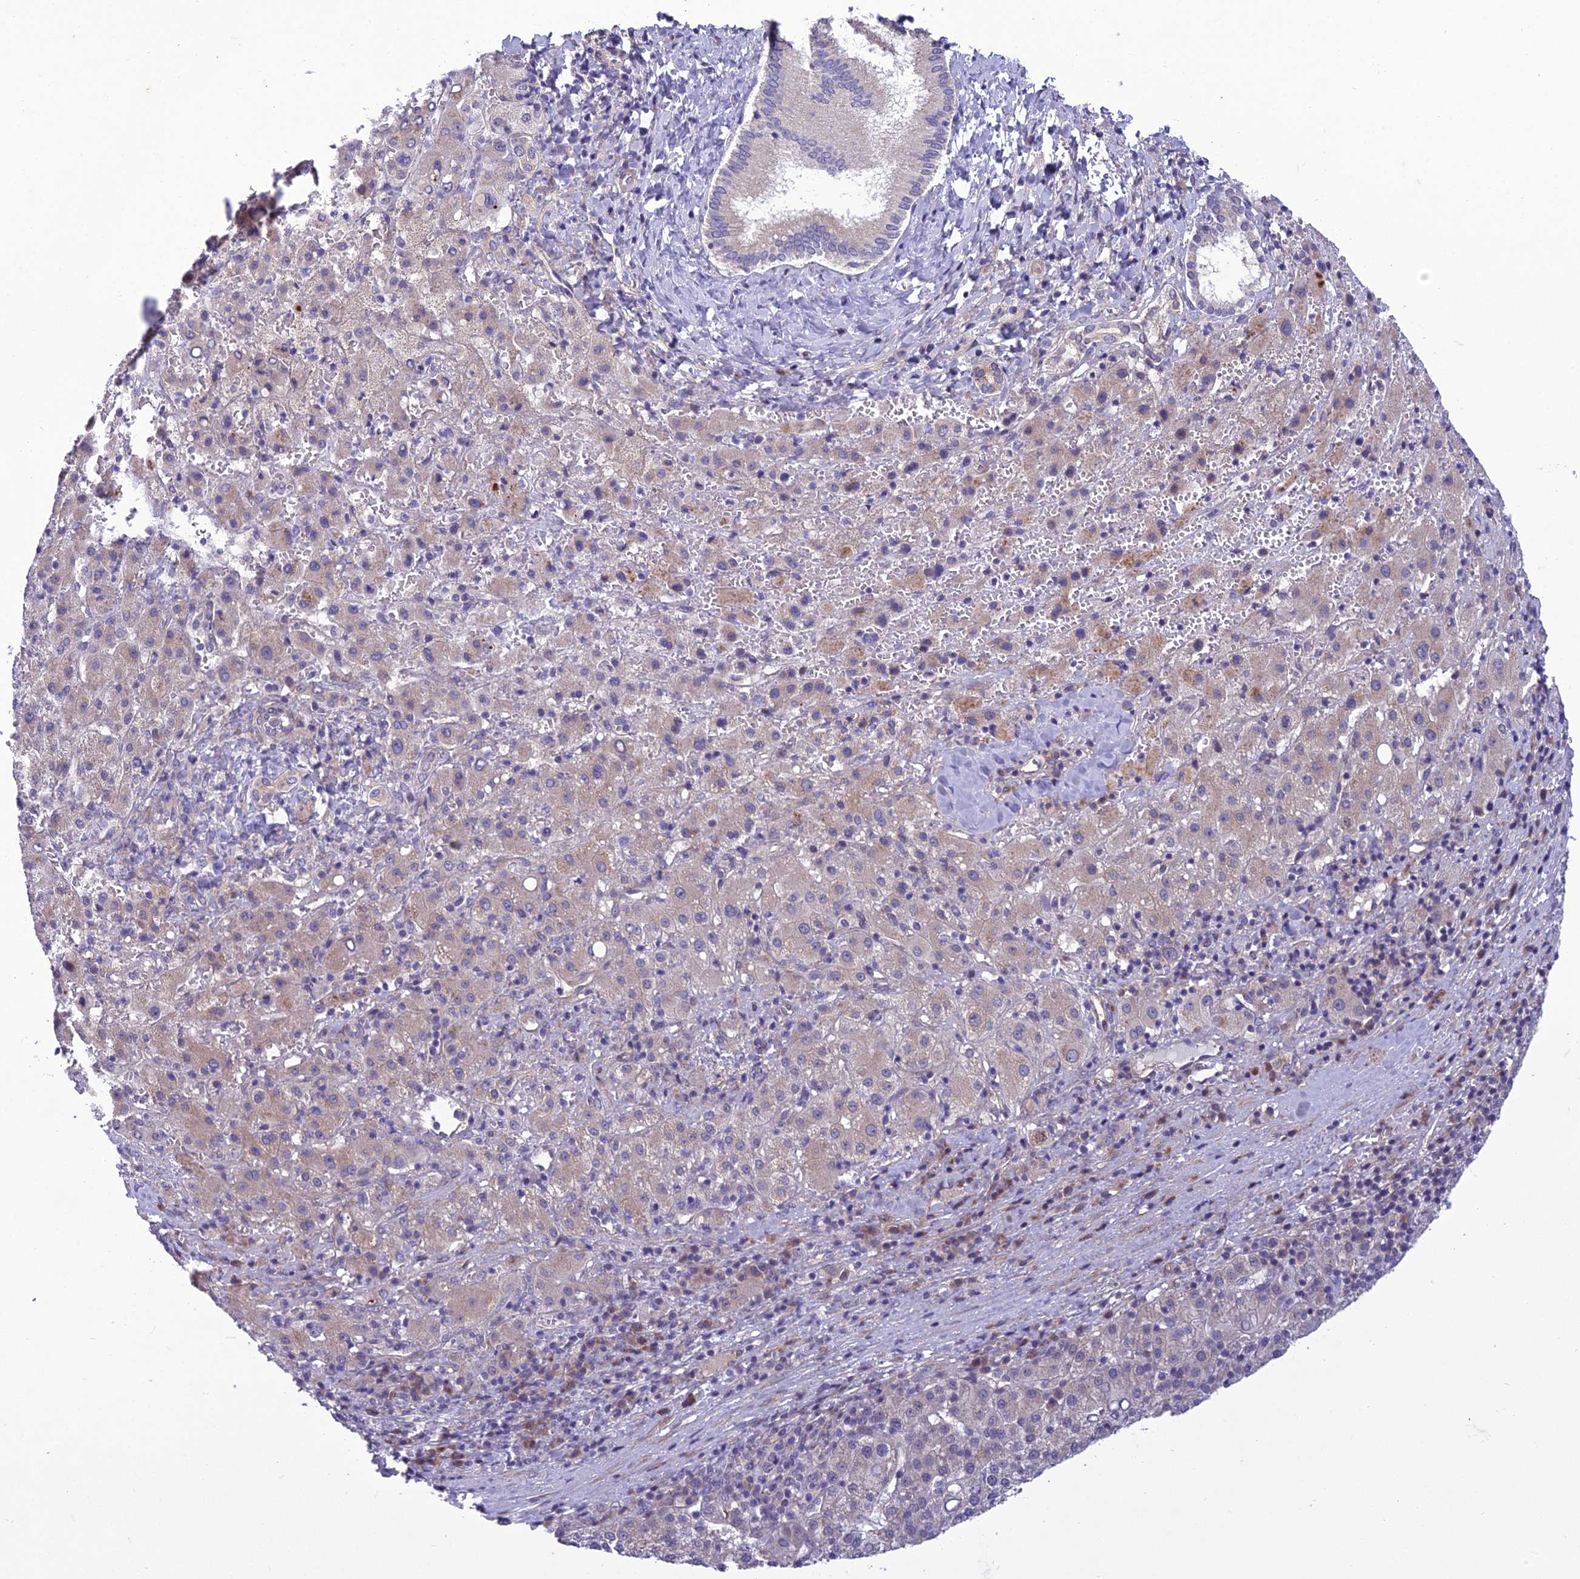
{"staining": {"intensity": "negative", "quantity": "none", "location": "none"}, "tissue": "liver cancer", "cell_type": "Tumor cells", "image_type": "cancer", "snomed": [{"axis": "morphology", "description": "Carcinoma, Hepatocellular, NOS"}, {"axis": "topography", "description": "Liver"}], "caption": "IHC of liver cancer reveals no expression in tumor cells.", "gene": "GAB4", "patient": {"sex": "female", "age": 58}}